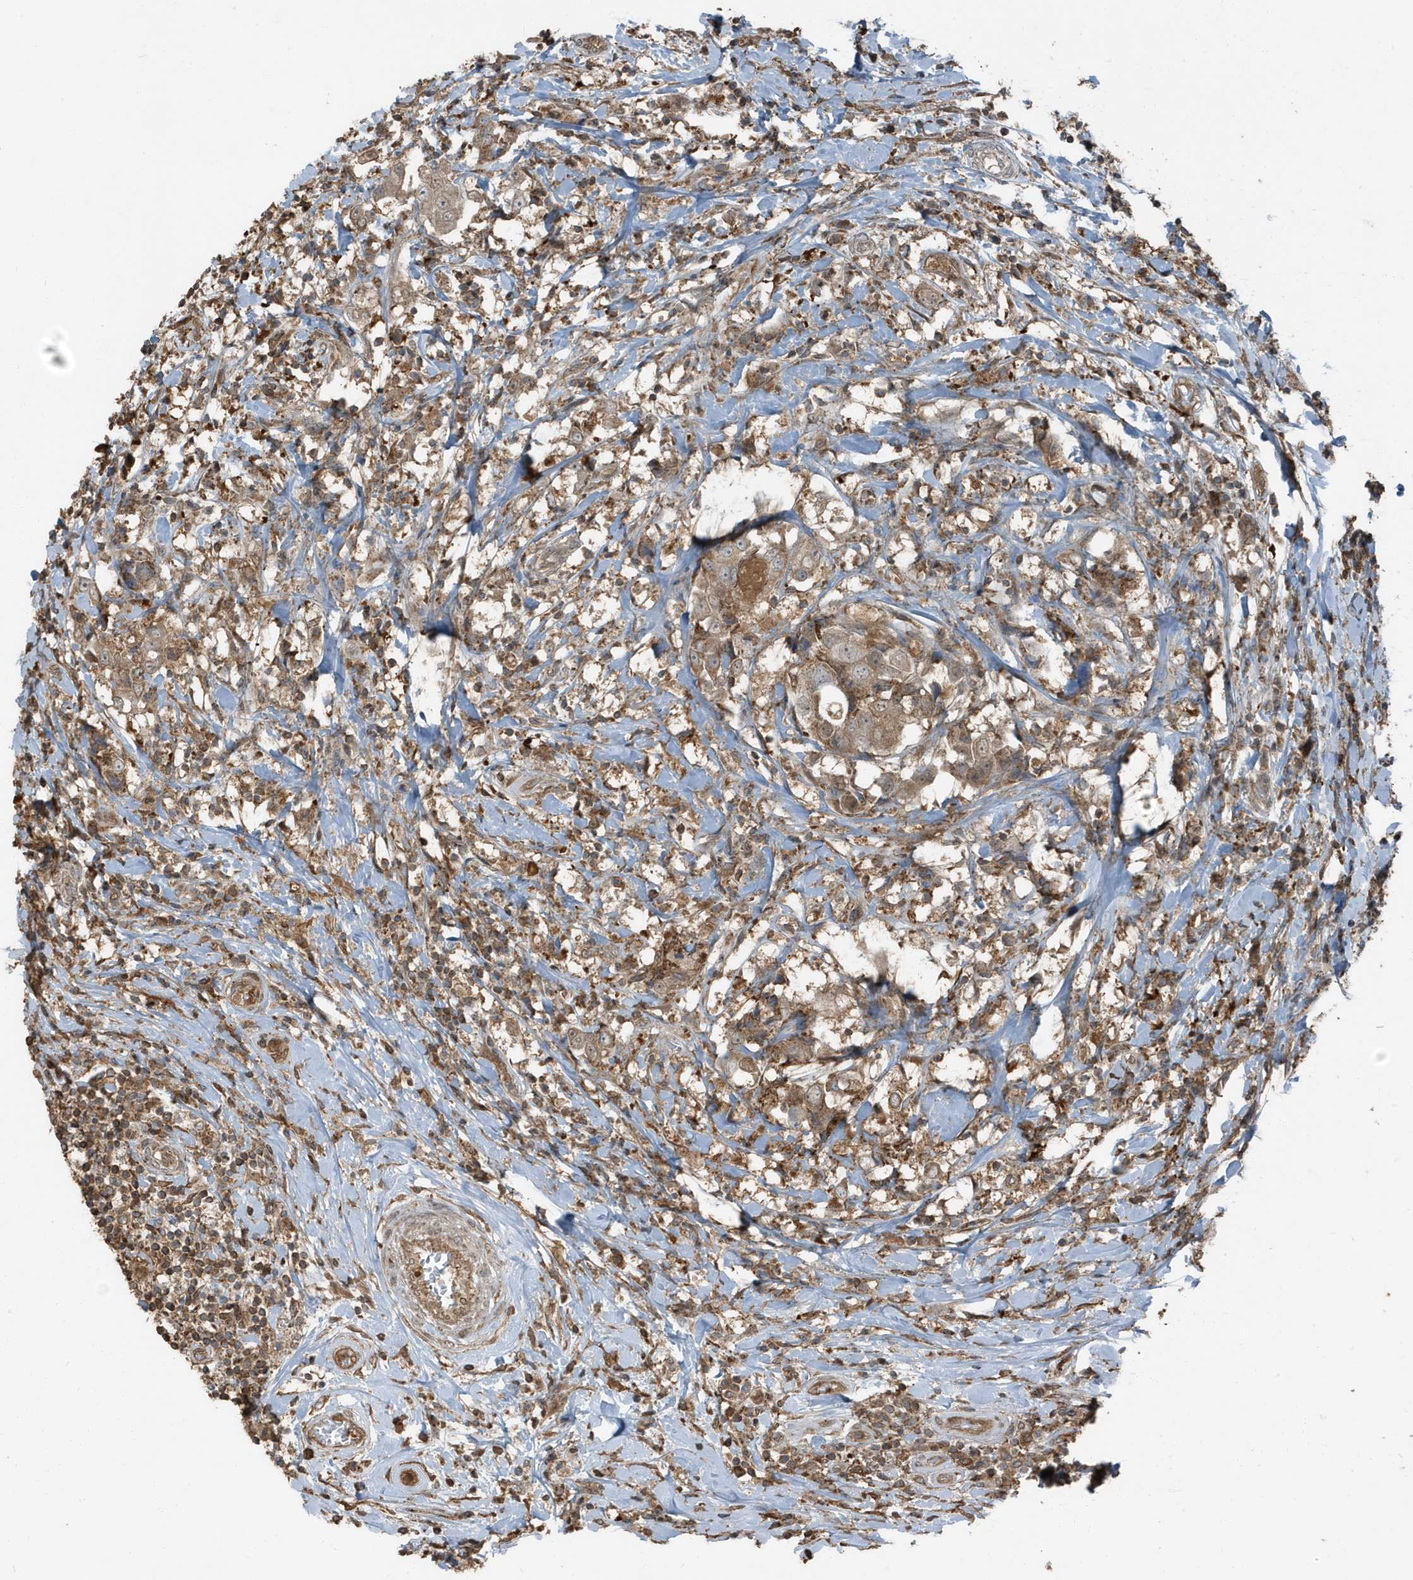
{"staining": {"intensity": "moderate", "quantity": ">75%", "location": "cytoplasmic/membranous"}, "tissue": "breast cancer", "cell_type": "Tumor cells", "image_type": "cancer", "snomed": [{"axis": "morphology", "description": "Duct carcinoma"}, {"axis": "topography", "description": "Breast"}], "caption": "Protein expression analysis of human invasive ductal carcinoma (breast) reveals moderate cytoplasmic/membranous positivity in about >75% of tumor cells. The staining is performed using DAB brown chromogen to label protein expression. The nuclei are counter-stained blue using hematoxylin.", "gene": "AZI2", "patient": {"sex": "female", "age": 27}}